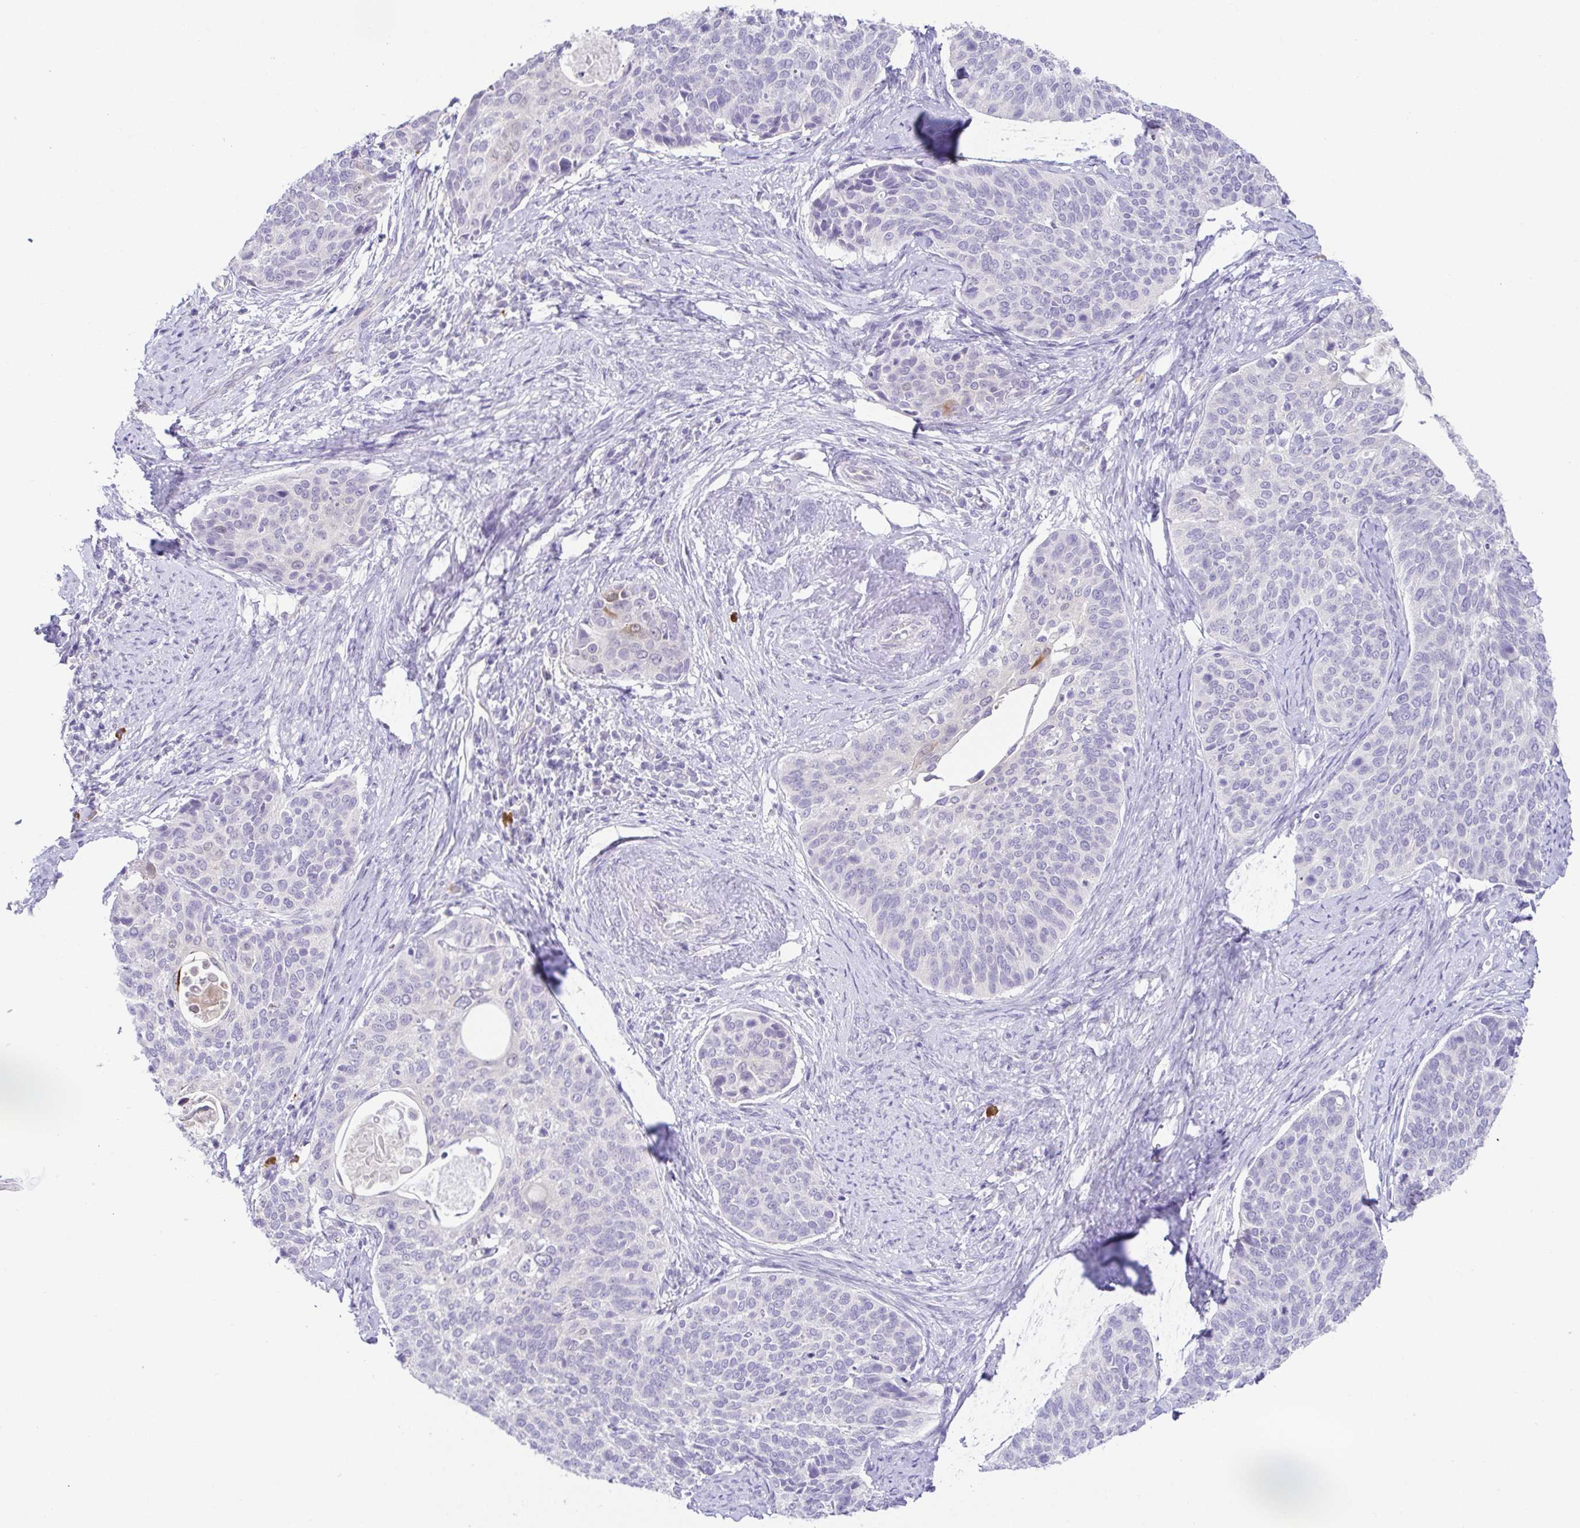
{"staining": {"intensity": "negative", "quantity": "none", "location": "none"}, "tissue": "cervical cancer", "cell_type": "Tumor cells", "image_type": "cancer", "snomed": [{"axis": "morphology", "description": "Squamous cell carcinoma, NOS"}, {"axis": "topography", "description": "Cervix"}], "caption": "The photomicrograph reveals no staining of tumor cells in squamous cell carcinoma (cervical).", "gene": "KRTDAP", "patient": {"sex": "female", "age": 69}}